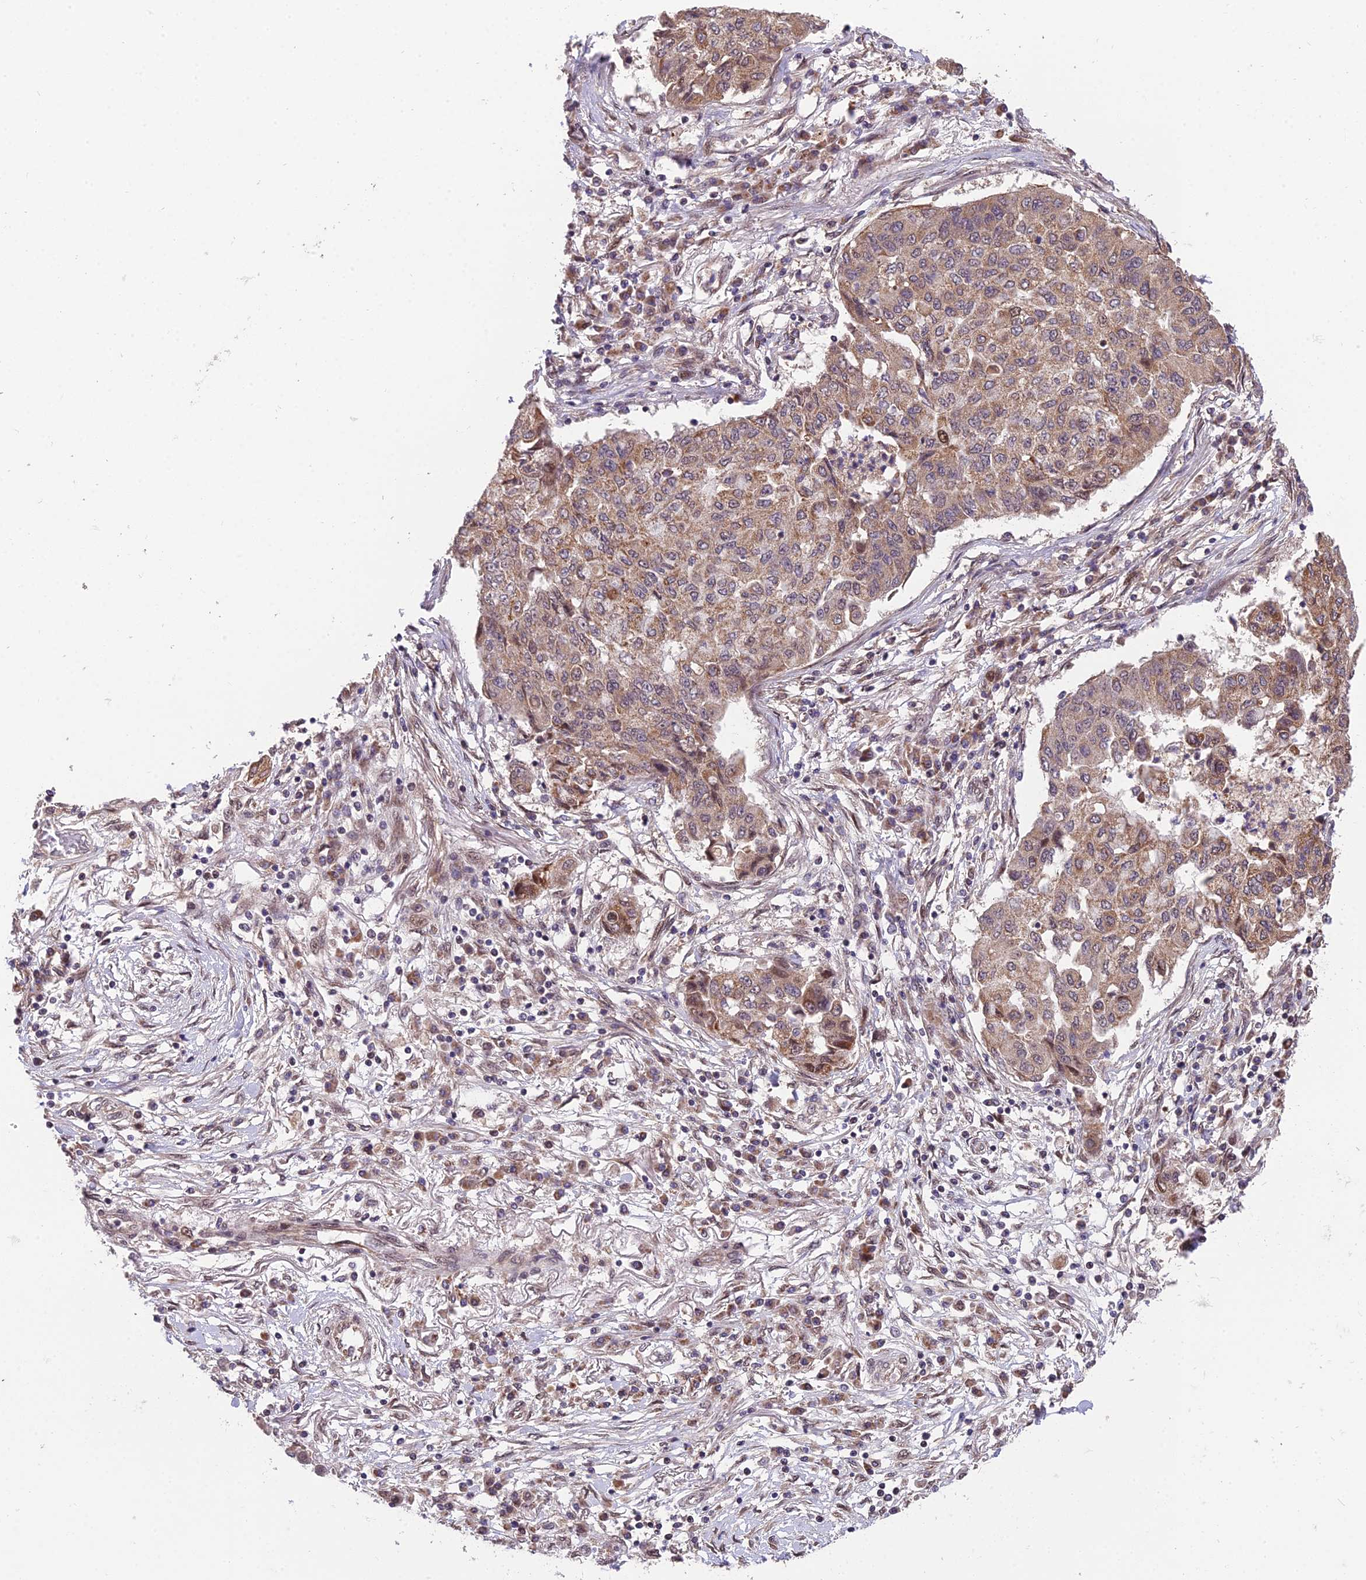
{"staining": {"intensity": "moderate", "quantity": ">75%", "location": "cytoplasmic/membranous,nuclear"}, "tissue": "lung cancer", "cell_type": "Tumor cells", "image_type": "cancer", "snomed": [{"axis": "morphology", "description": "Squamous cell carcinoma, NOS"}, {"axis": "topography", "description": "Lung"}], "caption": "Lung cancer tissue displays moderate cytoplasmic/membranous and nuclear staining in about >75% of tumor cells Using DAB (3,3'-diaminobenzidine) (brown) and hematoxylin (blue) stains, captured at high magnification using brightfield microscopy.", "gene": "CYP2R1", "patient": {"sex": "male", "age": 74}}